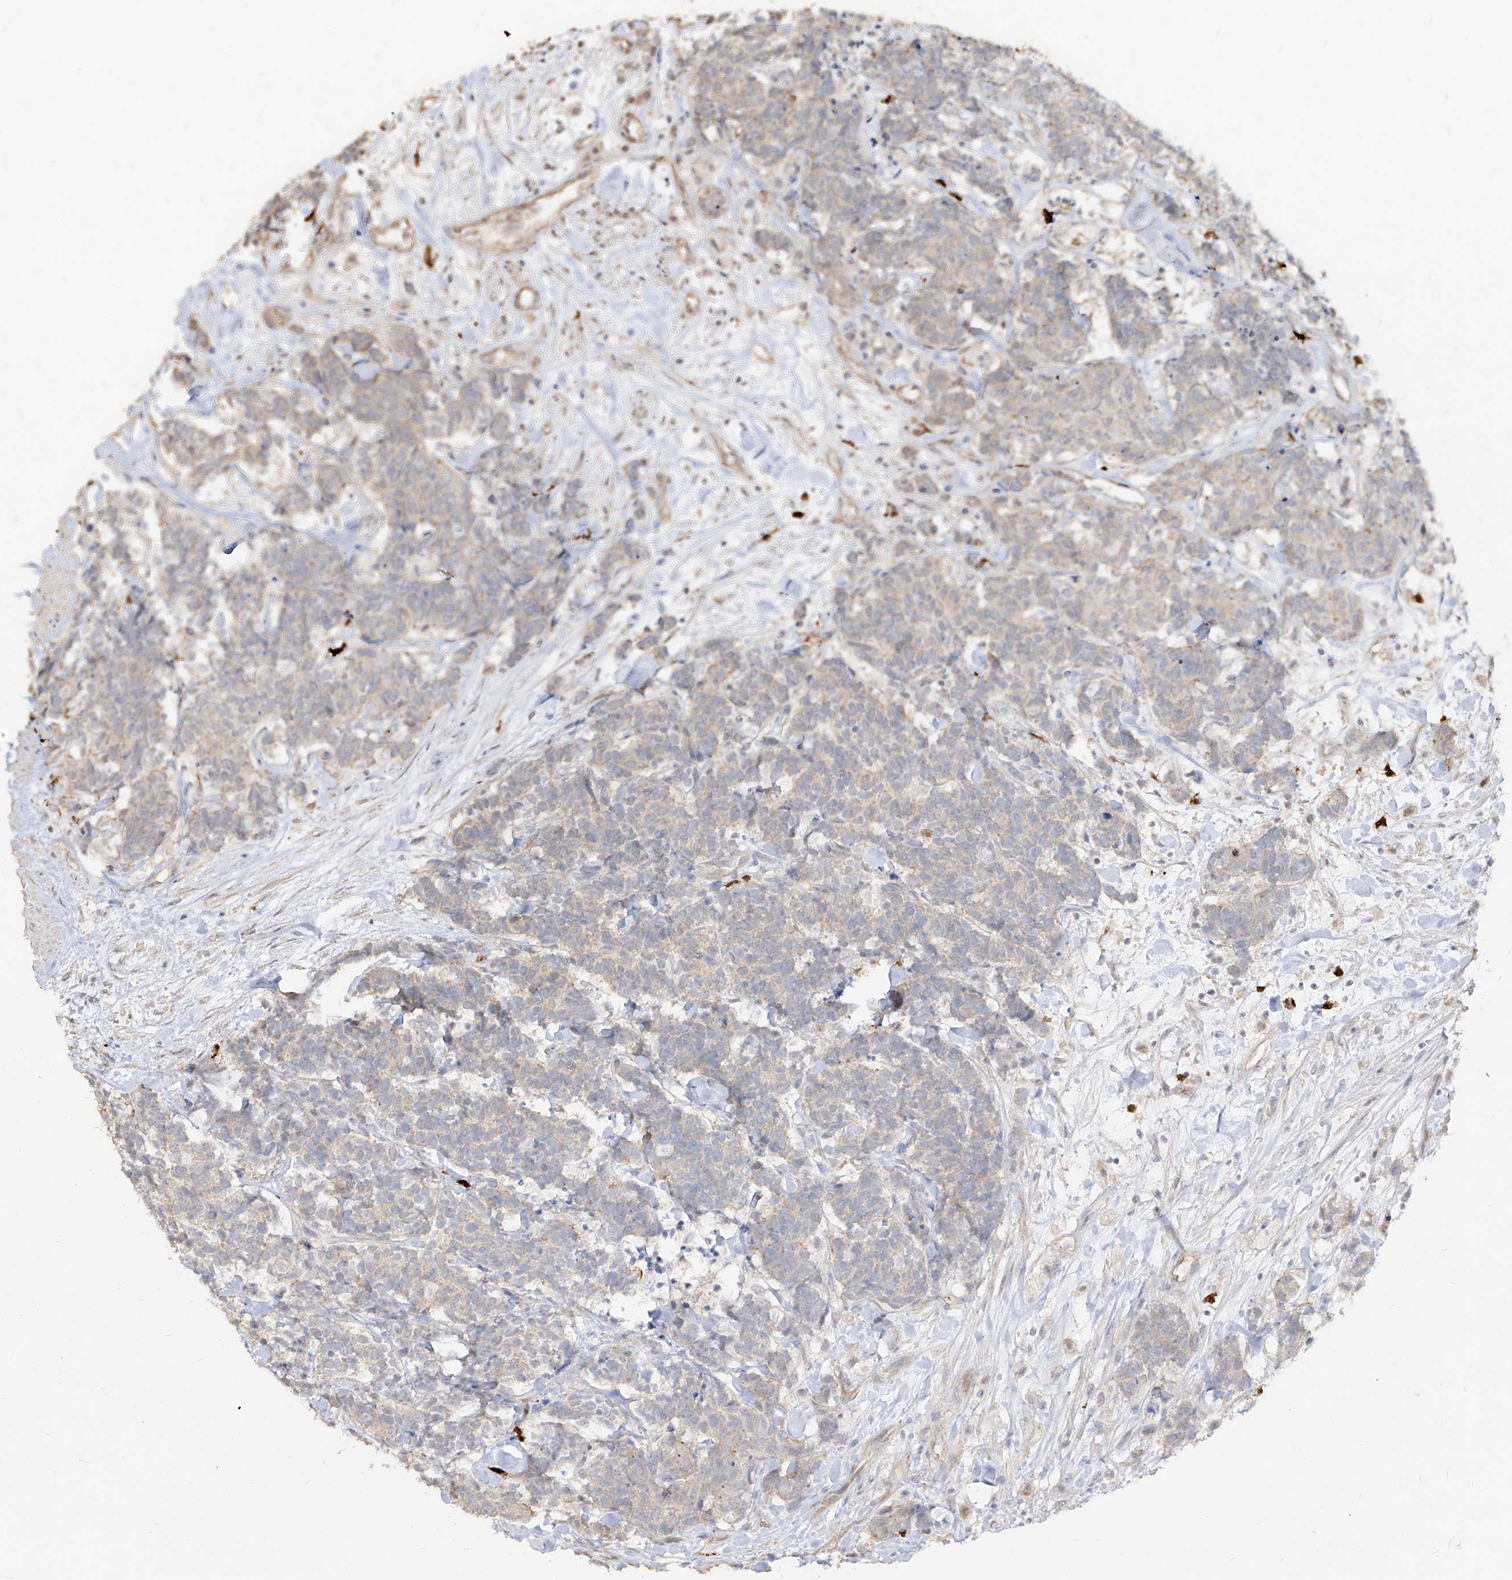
{"staining": {"intensity": "negative", "quantity": "none", "location": "none"}, "tissue": "carcinoid", "cell_type": "Tumor cells", "image_type": "cancer", "snomed": [{"axis": "morphology", "description": "Carcinoma, NOS"}, {"axis": "morphology", "description": "Carcinoid, malignant, NOS"}, {"axis": "topography", "description": "Urinary bladder"}], "caption": "This is a image of immunohistochemistry (IHC) staining of carcinoid, which shows no staining in tumor cells.", "gene": "ZNF227", "patient": {"sex": "male", "age": 57}}